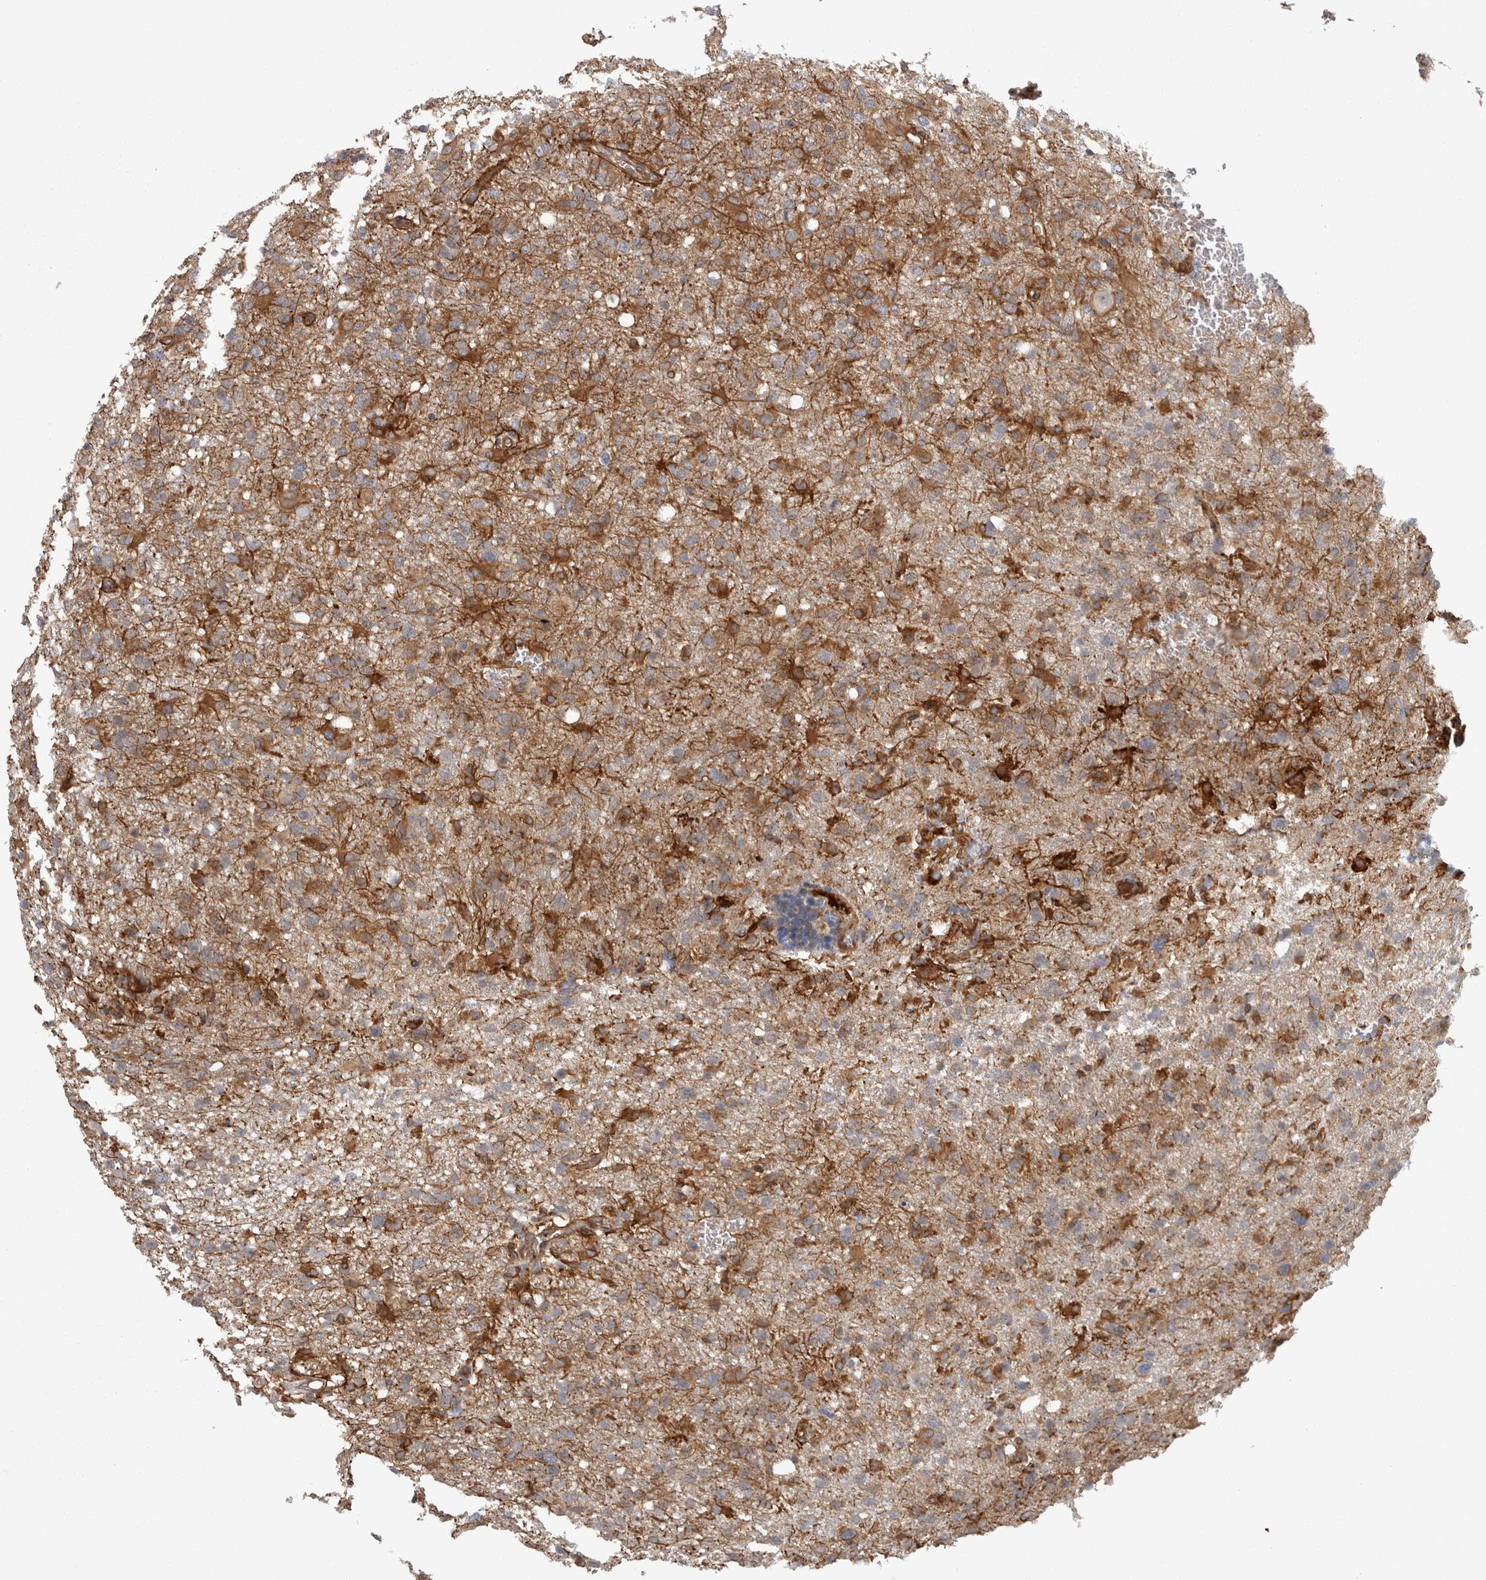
{"staining": {"intensity": "moderate", "quantity": "25%-75%", "location": "cytoplasmic/membranous"}, "tissue": "glioma", "cell_type": "Tumor cells", "image_type": "cancer", "snomed": [{"axis": "morphology", "description": "Glioma, malignant, High grade"}, {"axis": "topography", "description": "Brain"}], "caption": "Human malignant glioma (high-grade) stained with a brown dye displays moderate cytoplasmic/membranous positive expression in about 25%-75% of tumor cells.", "gene": "RMDN1", "patient": {"sex": "female", "age": 57}}